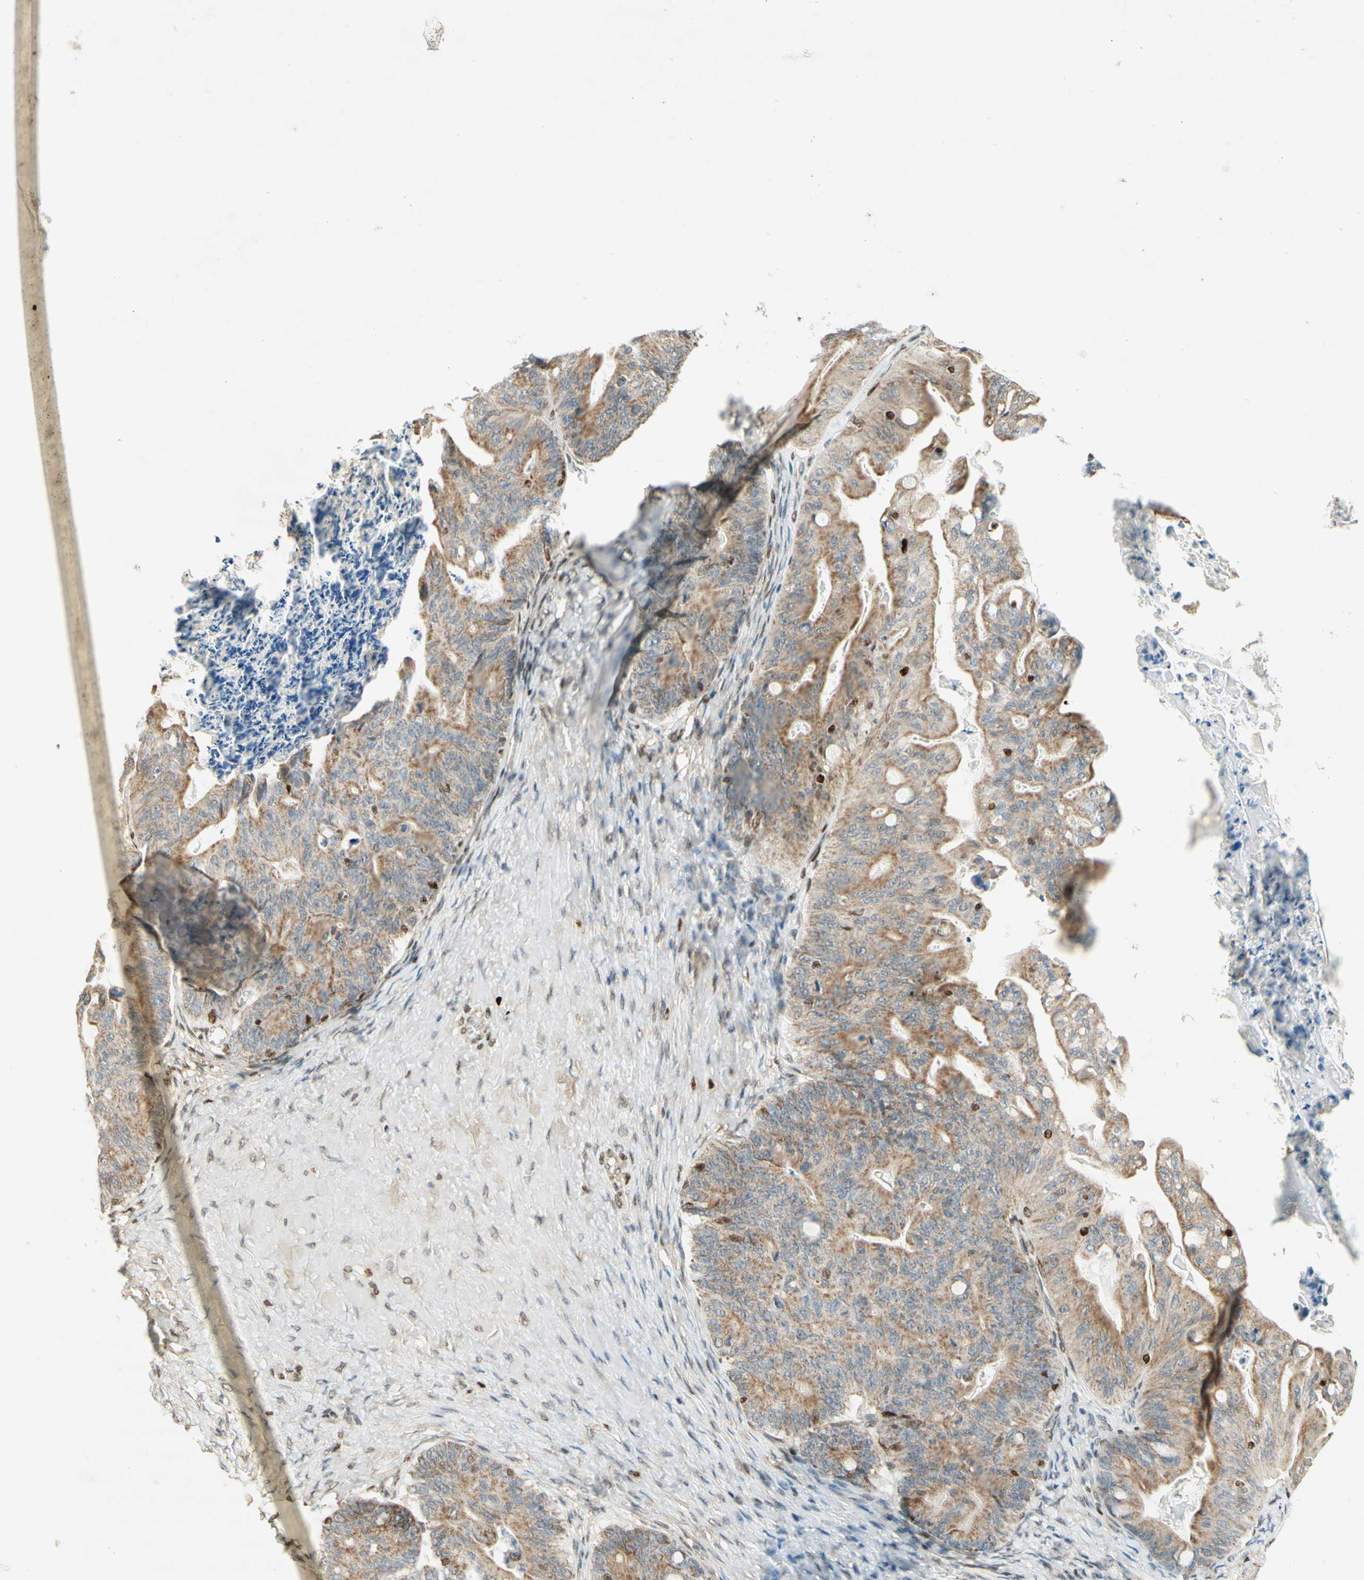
{"staining": {"intensity": "weak", "quantity": ">75%", "location": "cytoplasmic/membranous"}, "tissue": "ovarian cancer", "cell_type": "Tumor cells", "image_type": "cancer", "snomed": [{"axis": "morphology", "description": "Cystadenocarcinoma, mucinous, NOS"}, {"axis": "topography", "description": "Ovary"}], "caption": "This is an image of IHC staining of mucinous cystadenocarcinoma (ovarian), which shows weak positivity in the cytoplasmic/membranous of tumor cells.", "gene": "DNMT3A", "patient": {"sex": "female", "age": 37}}